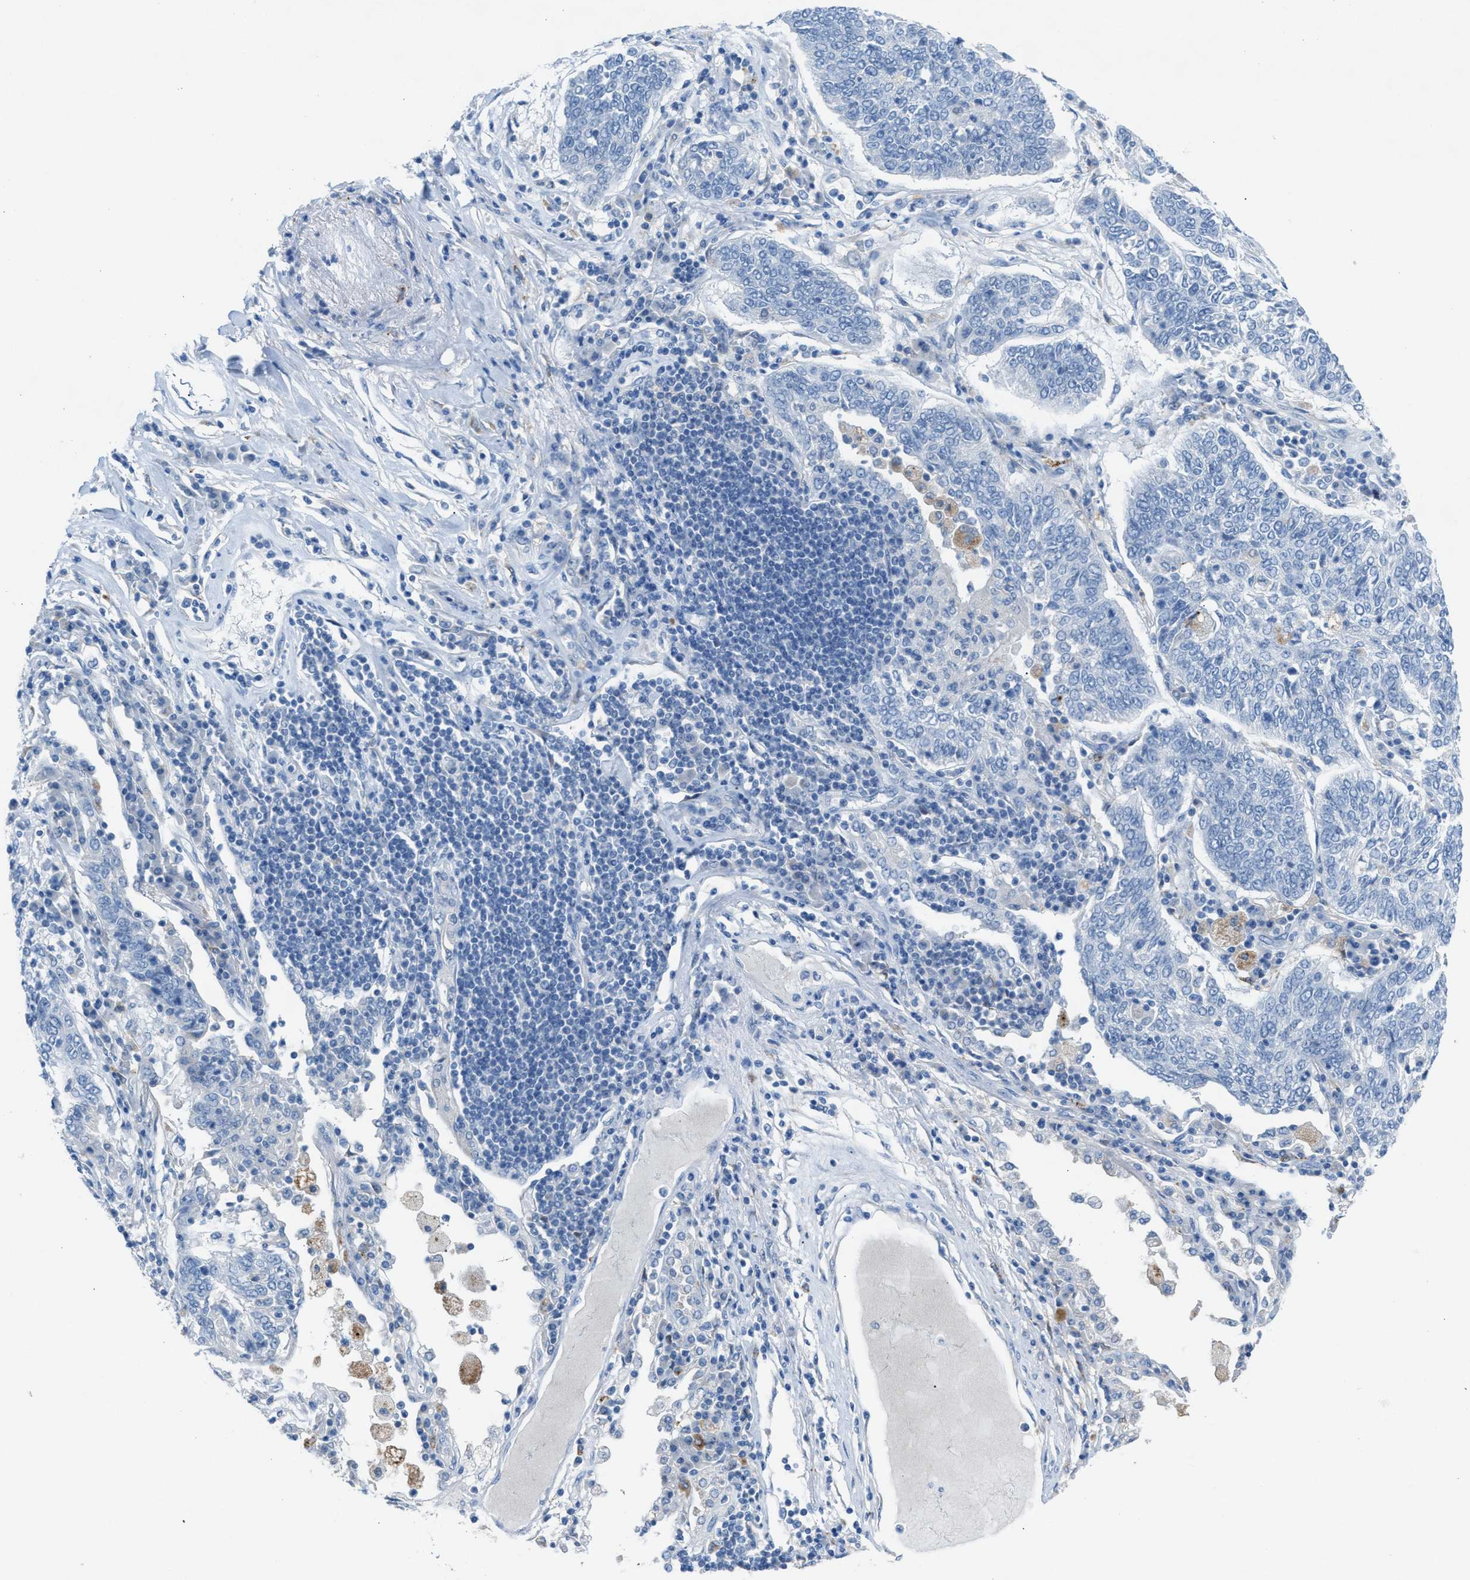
{"staining": {"intensity": "negative", "quantity": "none", "location": "none"}, "tissue": "lung cancer", "cell_type": "Tumor cells", "image_type": "cancer", "snomed": [{"axis": "morphology", "description": "Normal tissue, NOS"}, {"axis": "morphology", "description": "Squamous cell carcinoma, NOS"}, {"axis": "topography", "description": "Cartilage tissue"}, {"axis": "topography", "description": "Bronchus"}, {"axis": "topography", "description": "Lung"}], "caption": "Protein analysis of squamous cell carcinoma (lung) shows no significant positivity in tumor cells. (DAB immunohistochemistry with hematoxylin counter stain).", "gene": "ASPA", "patient": {"sex": "female", "age": 49}}